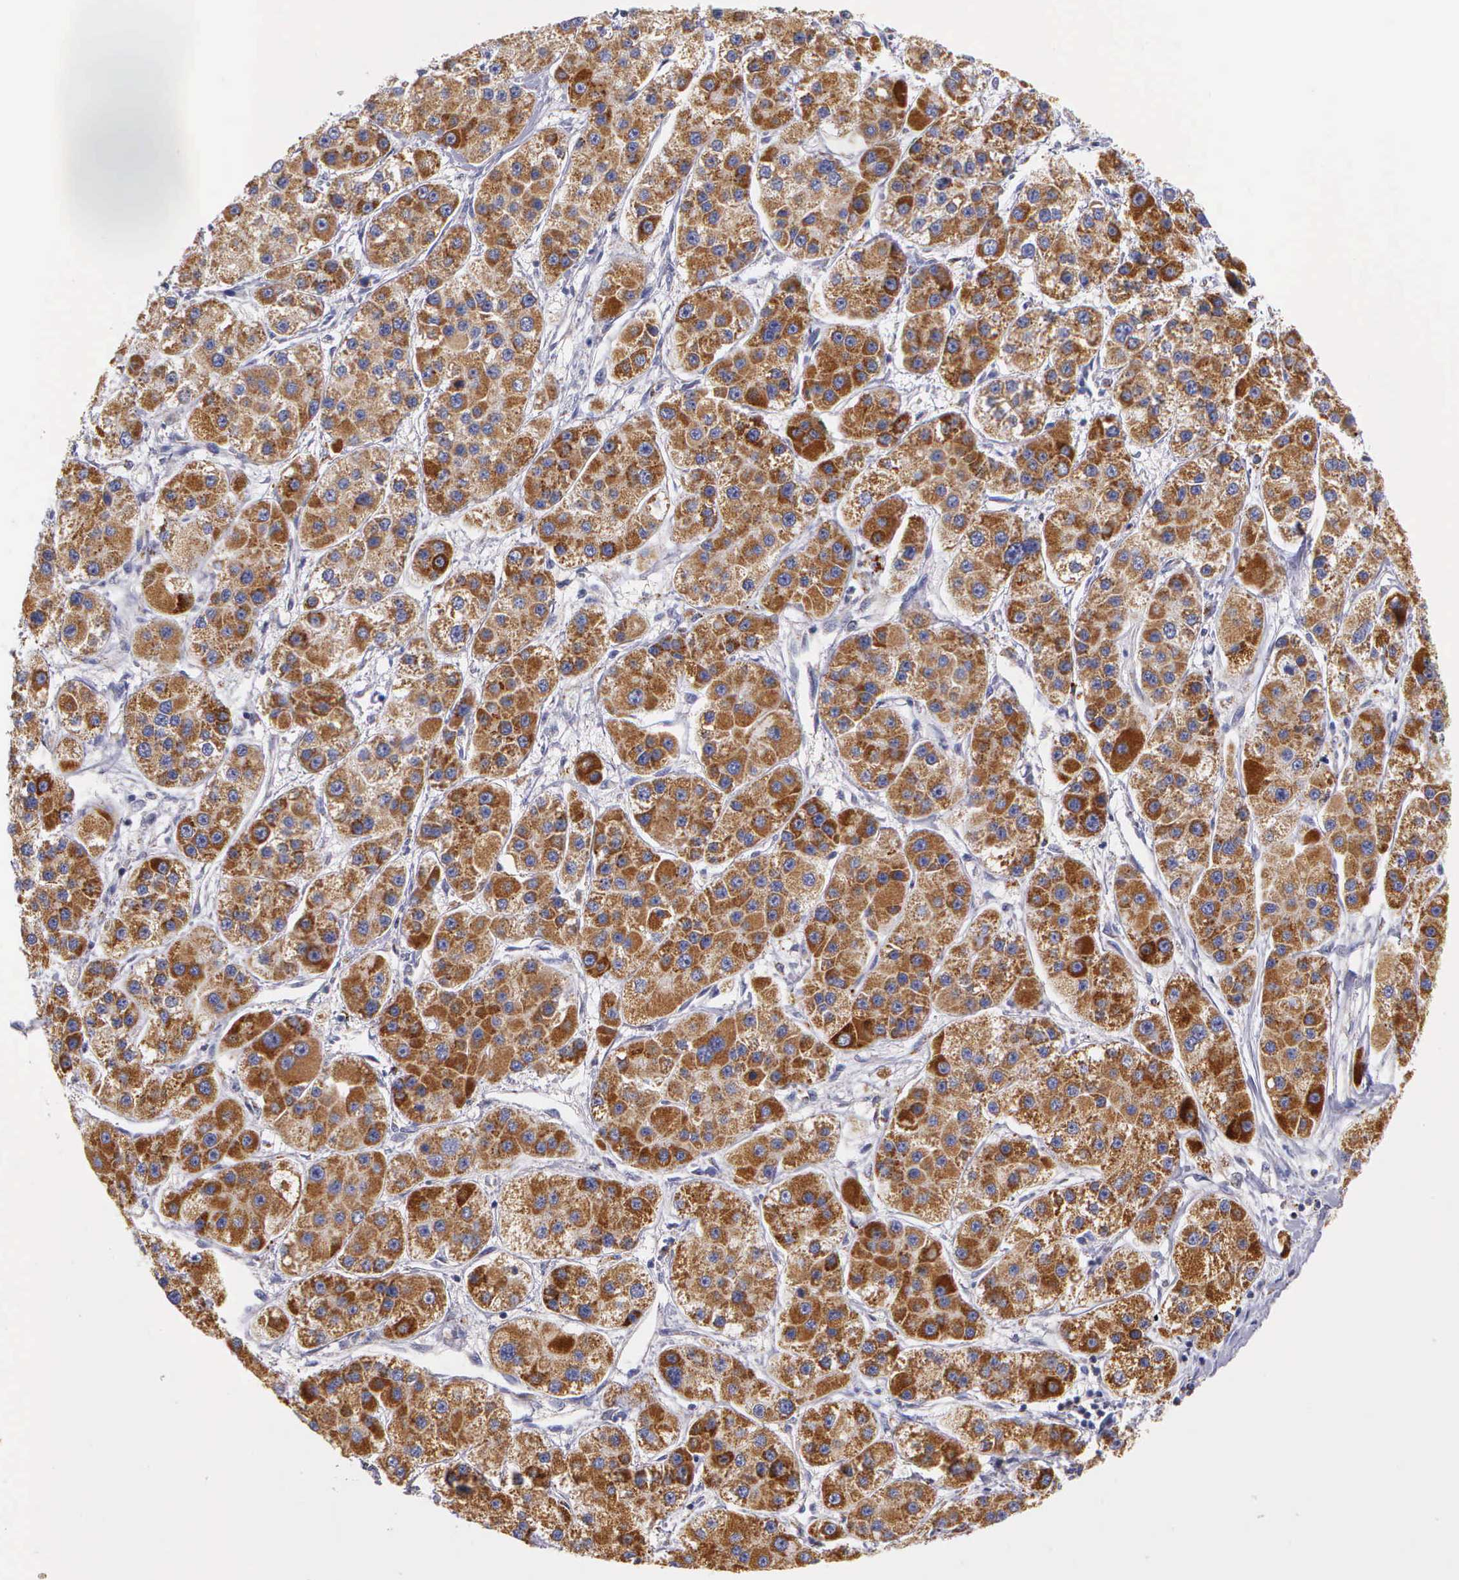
{"staining": {"intensity": "moderate", "quantity": ">75%", "location": "cytoplasmic/membranous"}, "tissue": "liver cancer", "cell_type": "Tumor cells", "image_type": "cancer", "snomed": [{"axis": "morphology", "description": "Carcinoma, Hepatocellular, NOS"}, {"axis": "topography", "description": "Liver"}], "caption": "Human liver hepatocellular carcinoma stained for a protein (brown) demonstrates moderate cytoplasmic/membranous positive expression in approximately >75% of tumor cells.", "gene": "ESR1", "patient": {"sex": "female", "age": 85}}